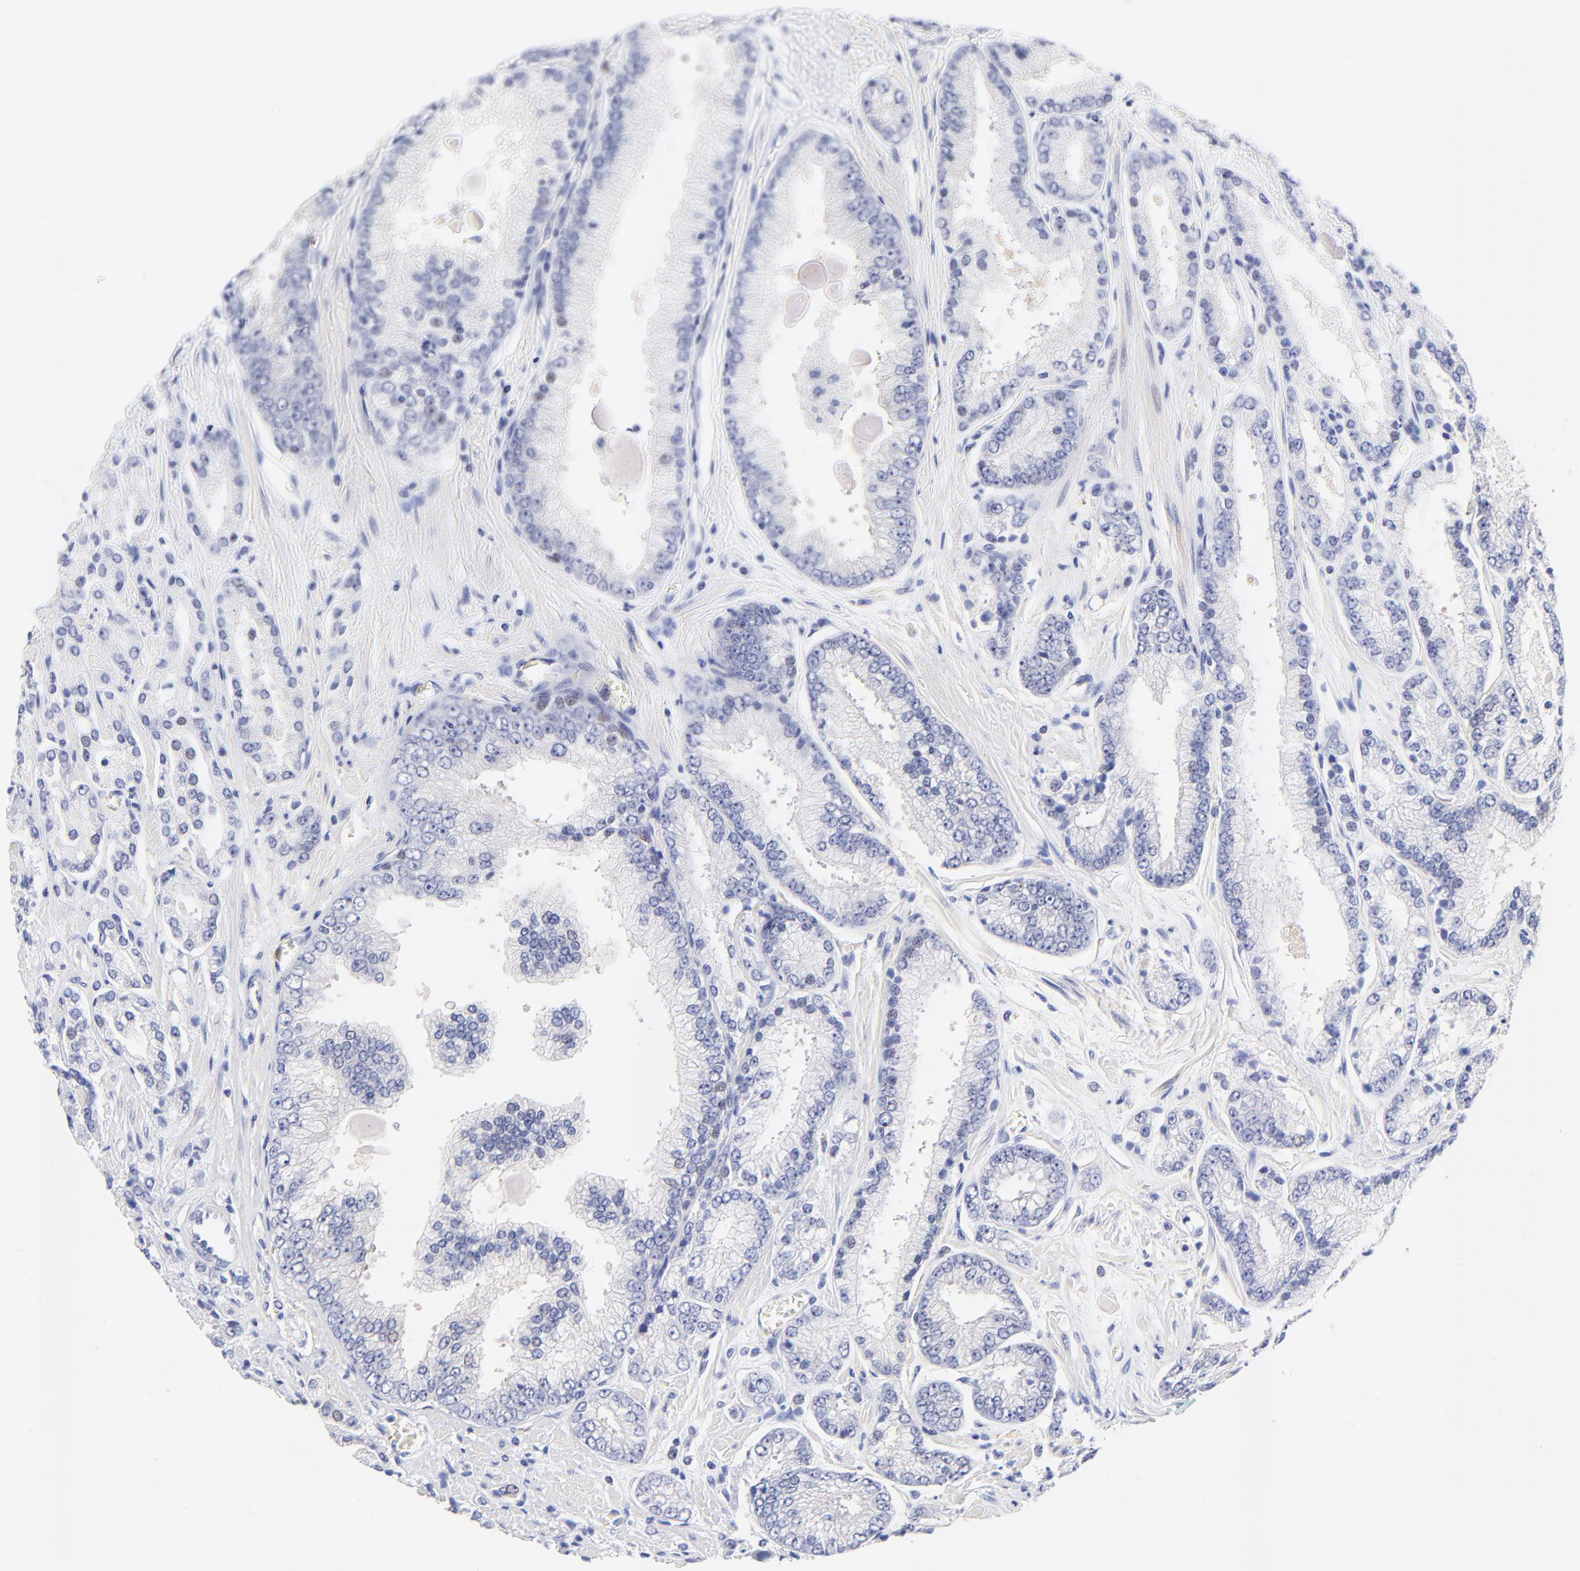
{"staining": {"intensity": "negative", "quantity": "none", "location": "none"}, "tissue": "prostate cancer", "cell_type": "Tumor cells", "image_type": "cancer", "snomed": [{"axis": "morphology", "description": "Adenocarcinoma, High grade"}, {"axis": "topography", "description": "Prostate"}], "caption": "Prostate high-grade adenocarcinoma stained for a protein using IHC exhibits no positivity tumor cells.", "gene": "FAM117B", "patient": {"sex": "male", "age": 71}}